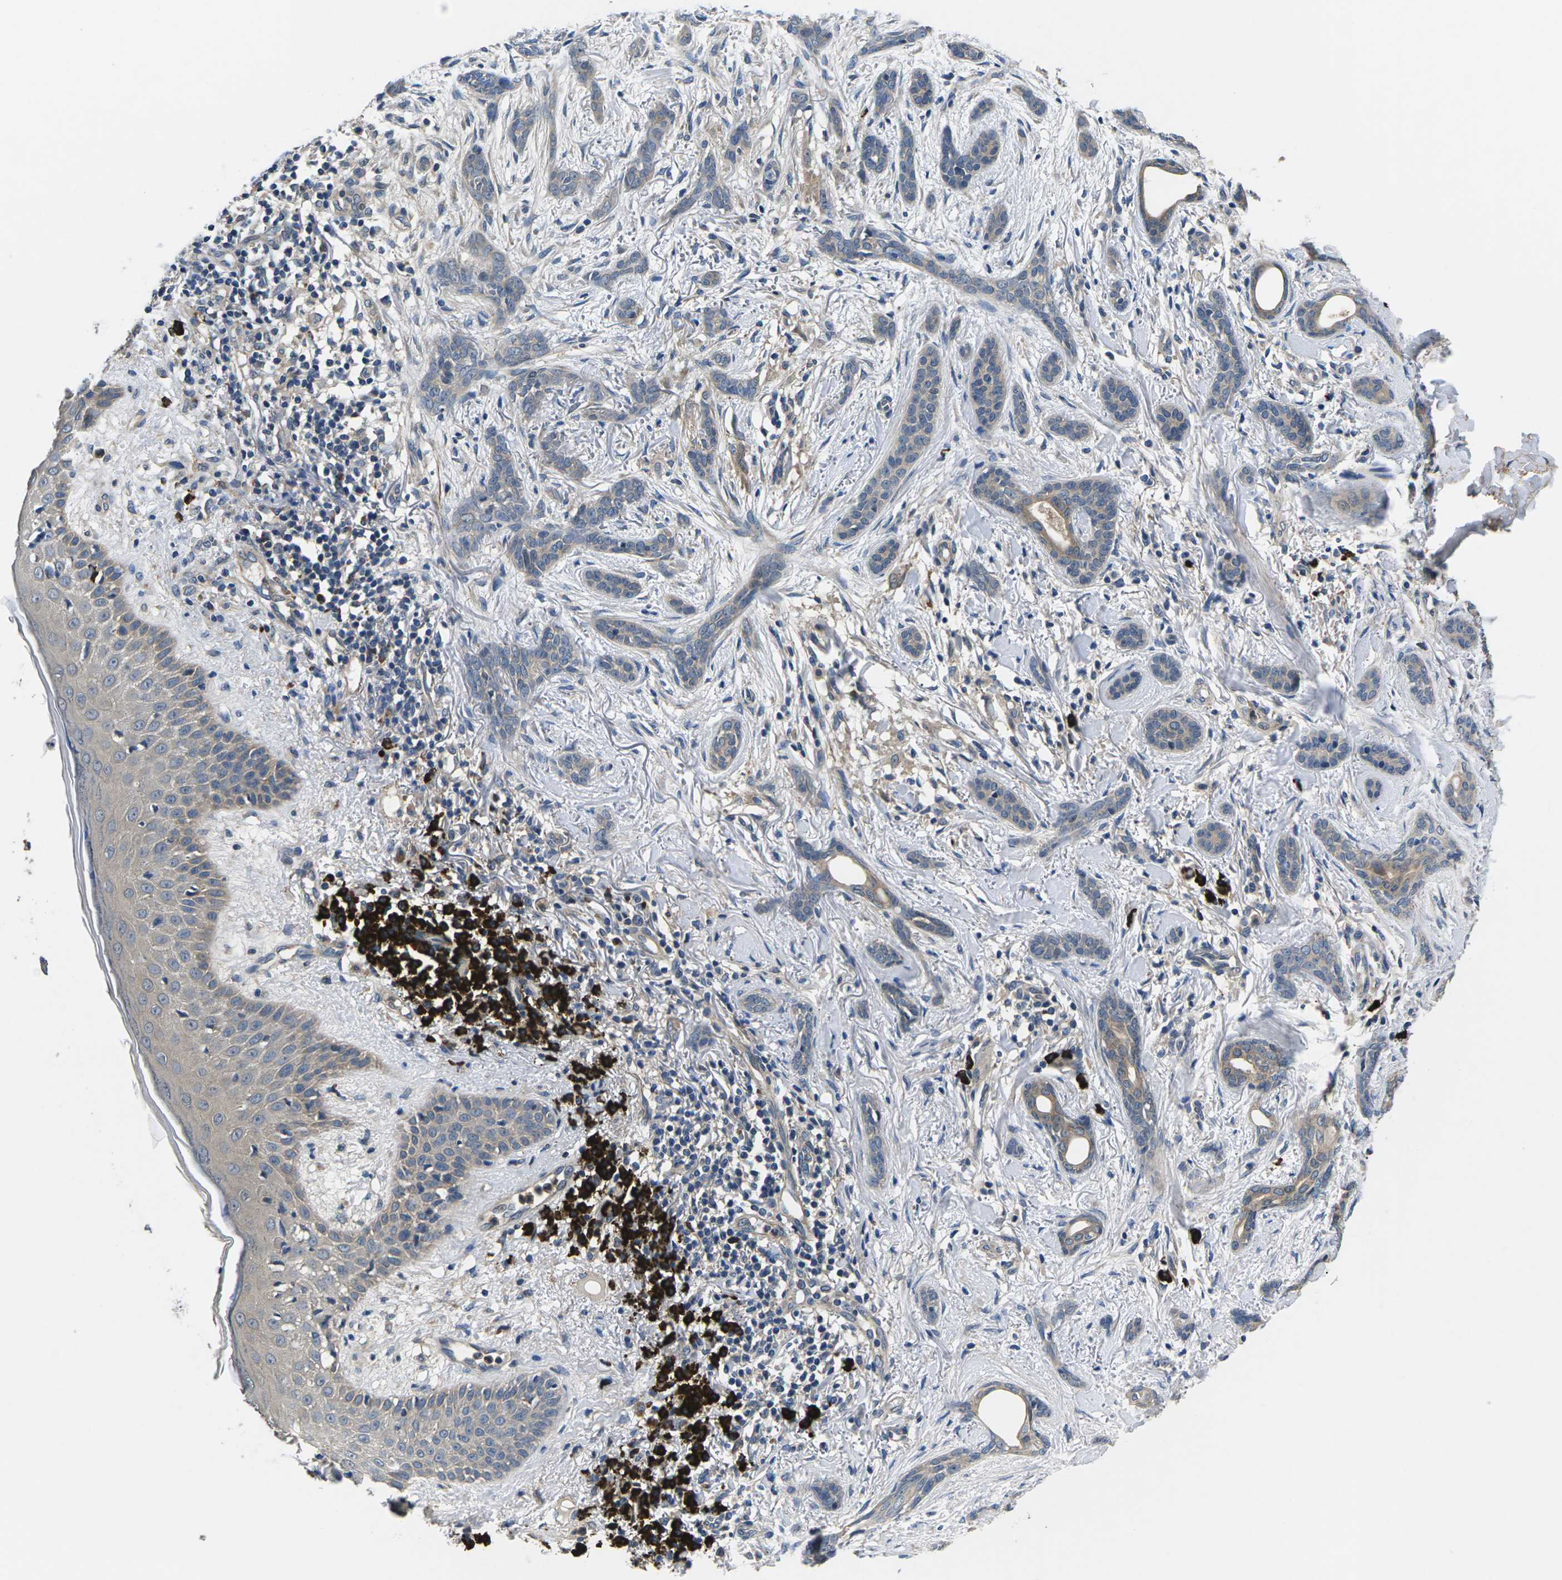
{"staining": {"intensity": "weak", "quantity": "25%-75%", "location": "cytoplasmic/membranous"}, "tissue": "skin cancer", "cell_type": "Tumor cells", "image_type": "cancer", "snomed": [{"axis": "morphology", "description": "Basal cell carcinoma"}, {"axis": "morphology", "description": "Adnexal tumor, benign"}, {"axis": "topography", "description": "Skin"}], "caption": "A histopathology image of human skin cancer (benign adnexal tumor) stained for a protein reveals weak cytoplasmic/membranous brown staining in tumor cells.", "gene": "PLCE1", "patient": {"sex": "female", "age": 42}}